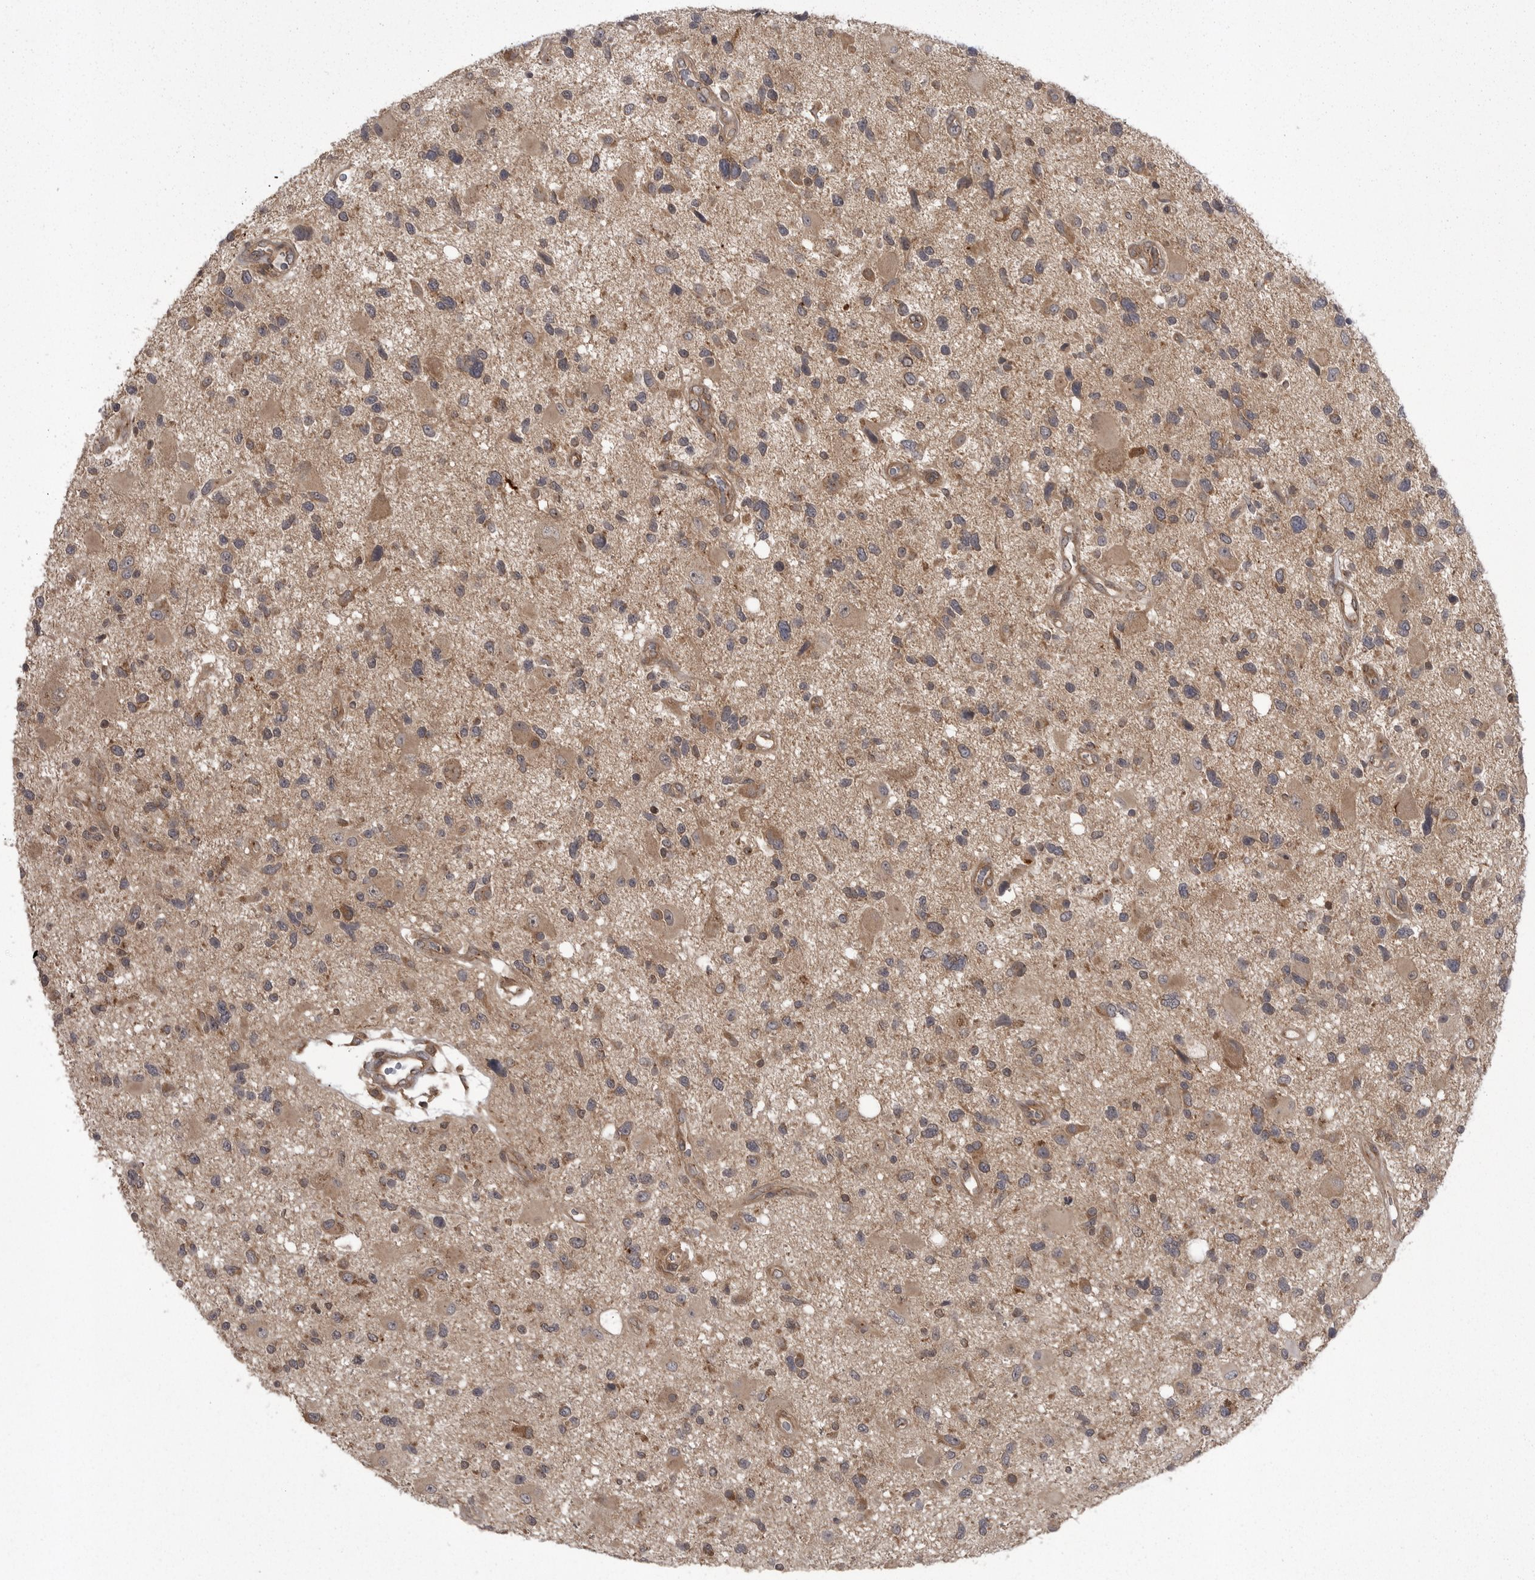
{"staining": {"intensity": "weak", "quantity": ">75%", "location": "cytoplasmic/membranous"}, "tissue": "glioma", "cell_type": "Tumor cells", "image_type": "cancer", "snomed": [{"axis": "morphology", "description": "Glioma, malignant, High grade"}, {"axis": "topography", "description": "Brain"}], "caption": "Human malignant high-grade glioma stained with a protein marker demonstrates weak staining in tumor cells.", "gene": "STK24", "patient": {"sex": "male", "age": 33}}